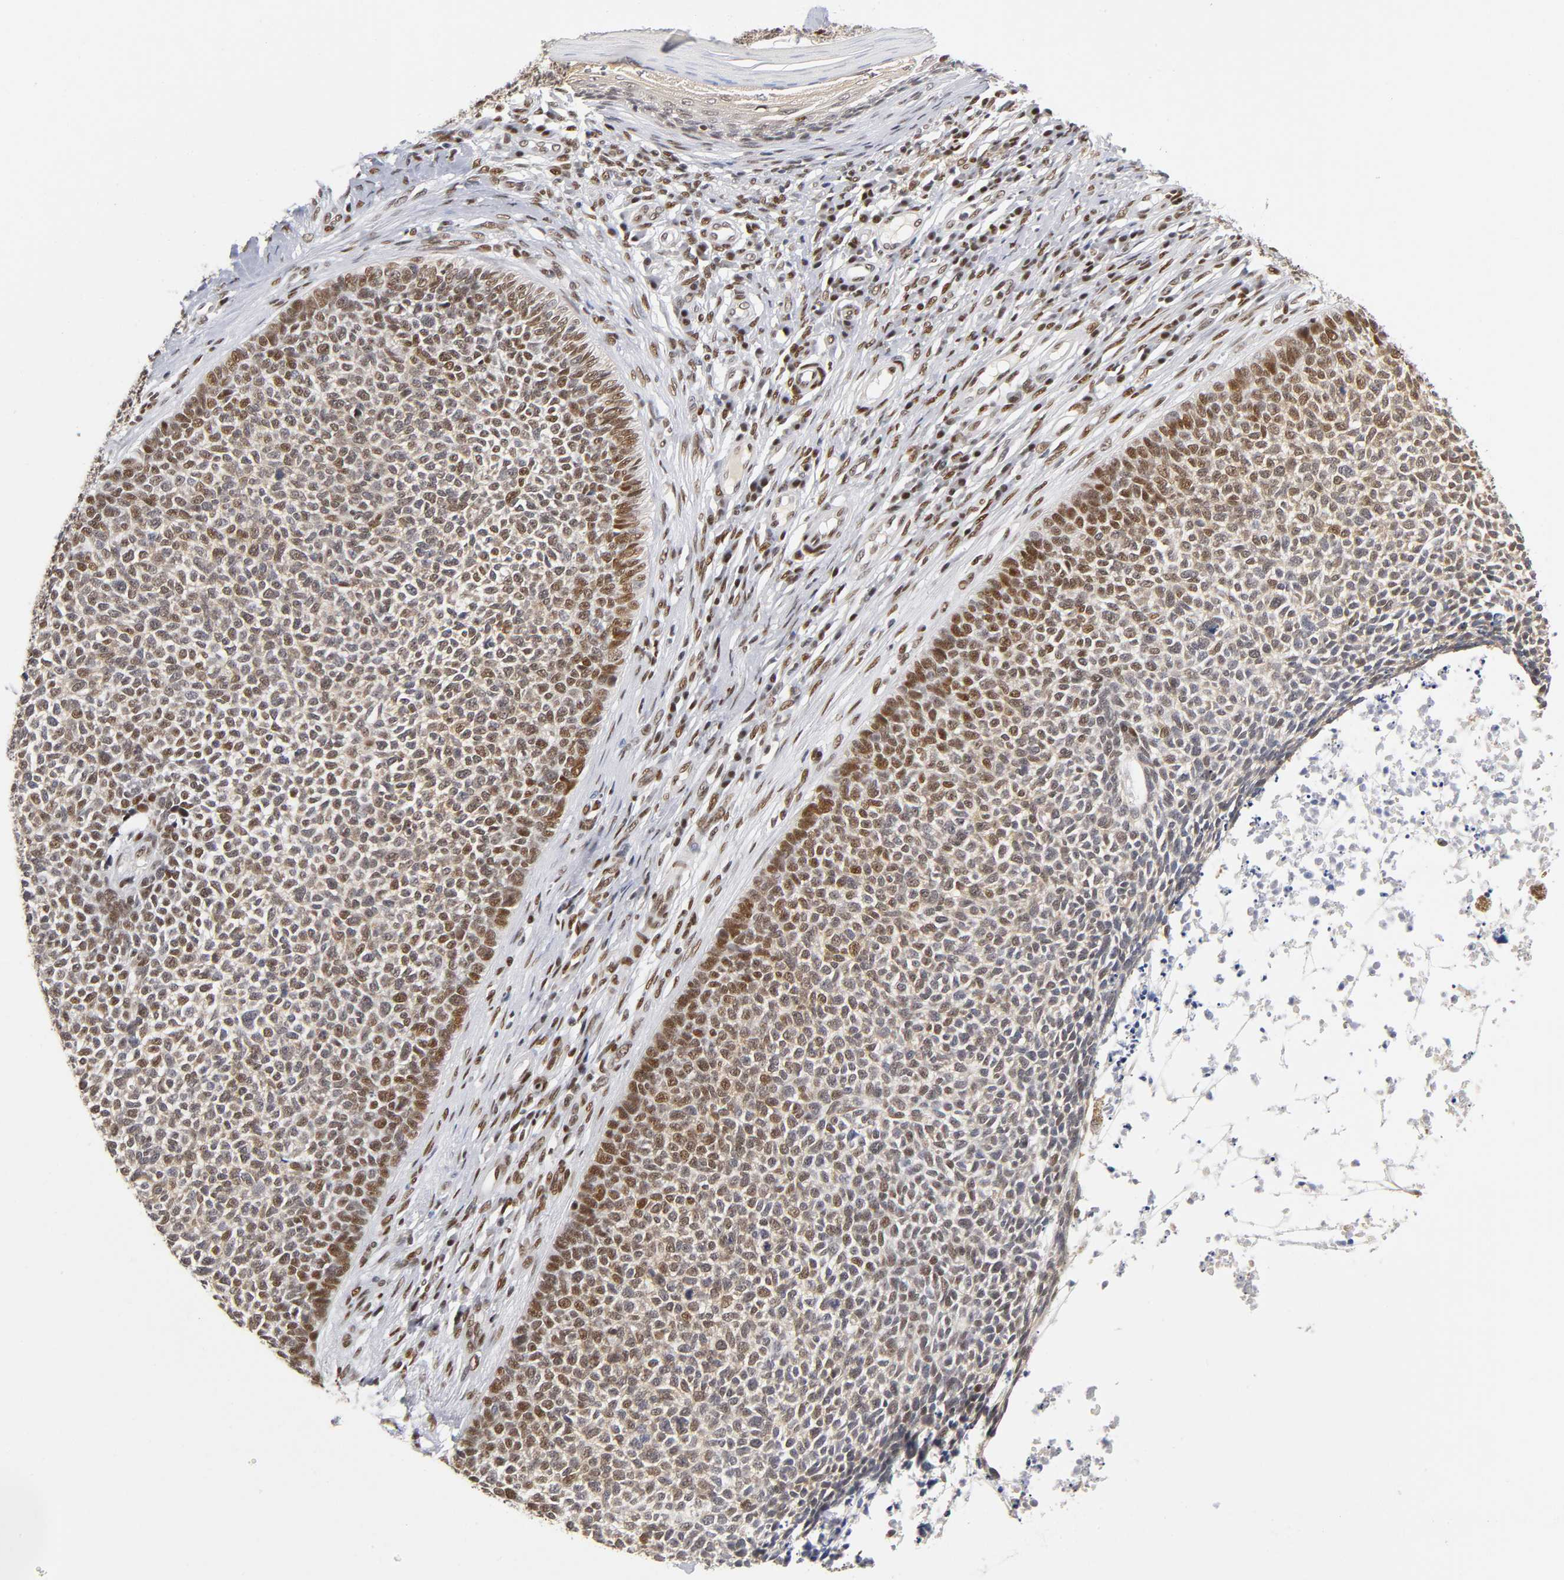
{"staining": {"intensity": "moderate", "quantity": ">75%", "location": "nuclear"}, "tissue": "skin cancer", "cell_type": "Tumor cells", "image_type": "cancer", "snomed": [{"axis": "morphology", "description": "Basal cell carcinoma"}, {"axis": "topography", "description": "Skin"}], "caption": "Immunohistochemical staining of human skin basal cell carcinoma reveals medium levels of moderate nuclear protein positivity in about >75% of tumor cells. The staining is performed using DAB (3,3'-diaminobenzidine) brown chromogen to label protein expression. The nuclei are counter-stained blue using hematoxylin.", "gene": "NR3C1", "patient": {"sex": "female", "age": 84}}